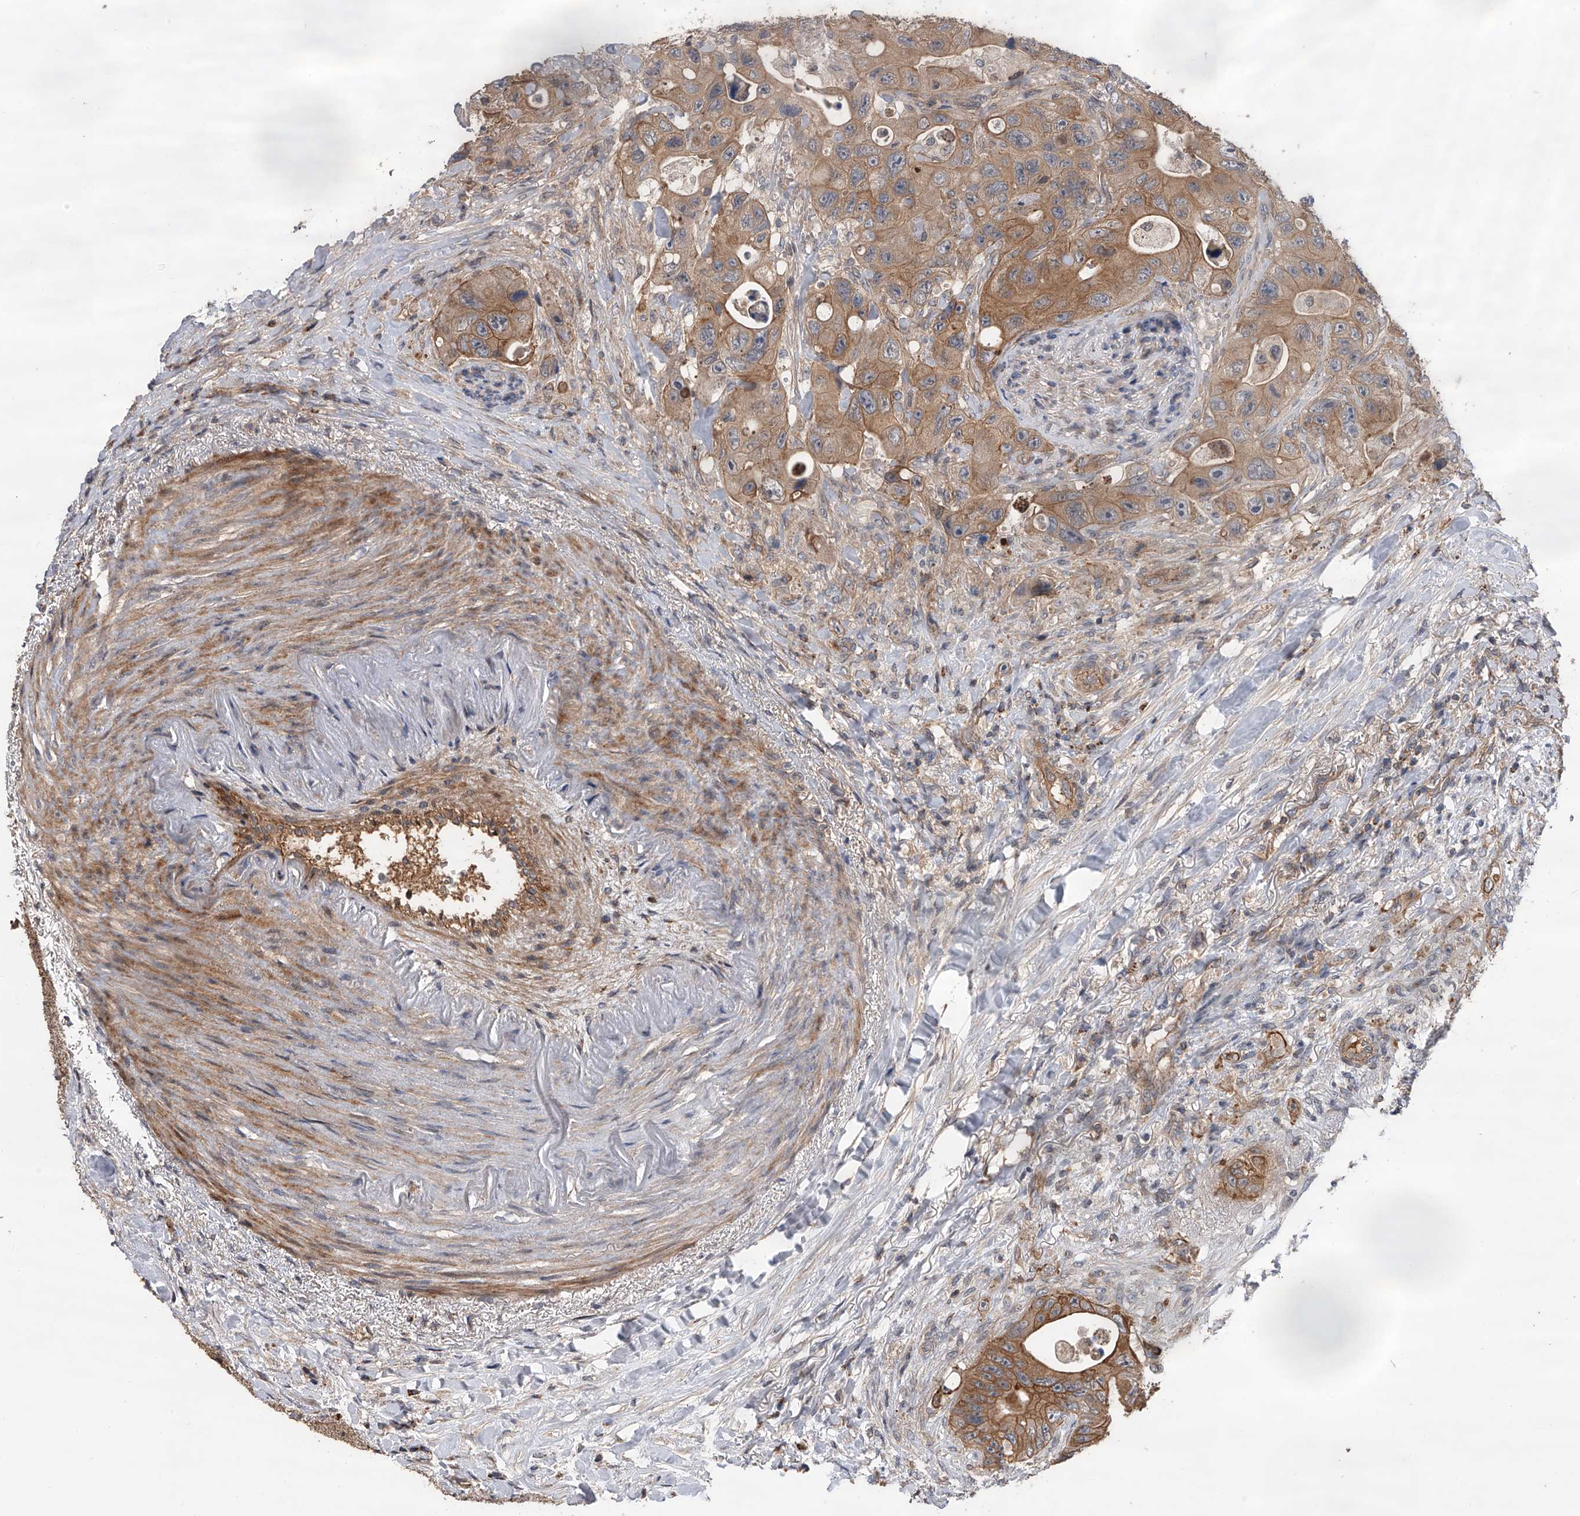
{"staining": {"intensity": "moderate", "quantity": ">75%", "location": "cytoplasmic/membranous"}, "tissue": "colorectal cancer", "cell_type": "Tumor cells", "image_type": "cancer", "snomed": [{"axis": "morphology", "description": "Adenocarcinoma, NOS"}, {"axis": "topography", "description": "Colon"}], "caption": "Tumor cells display moderate cytoplasmic/membranous expression in about >75% of cells in adenocarcinoma (colorectal).", "gene": "USP47", "patient": {"sex": "female", "age": 46}}